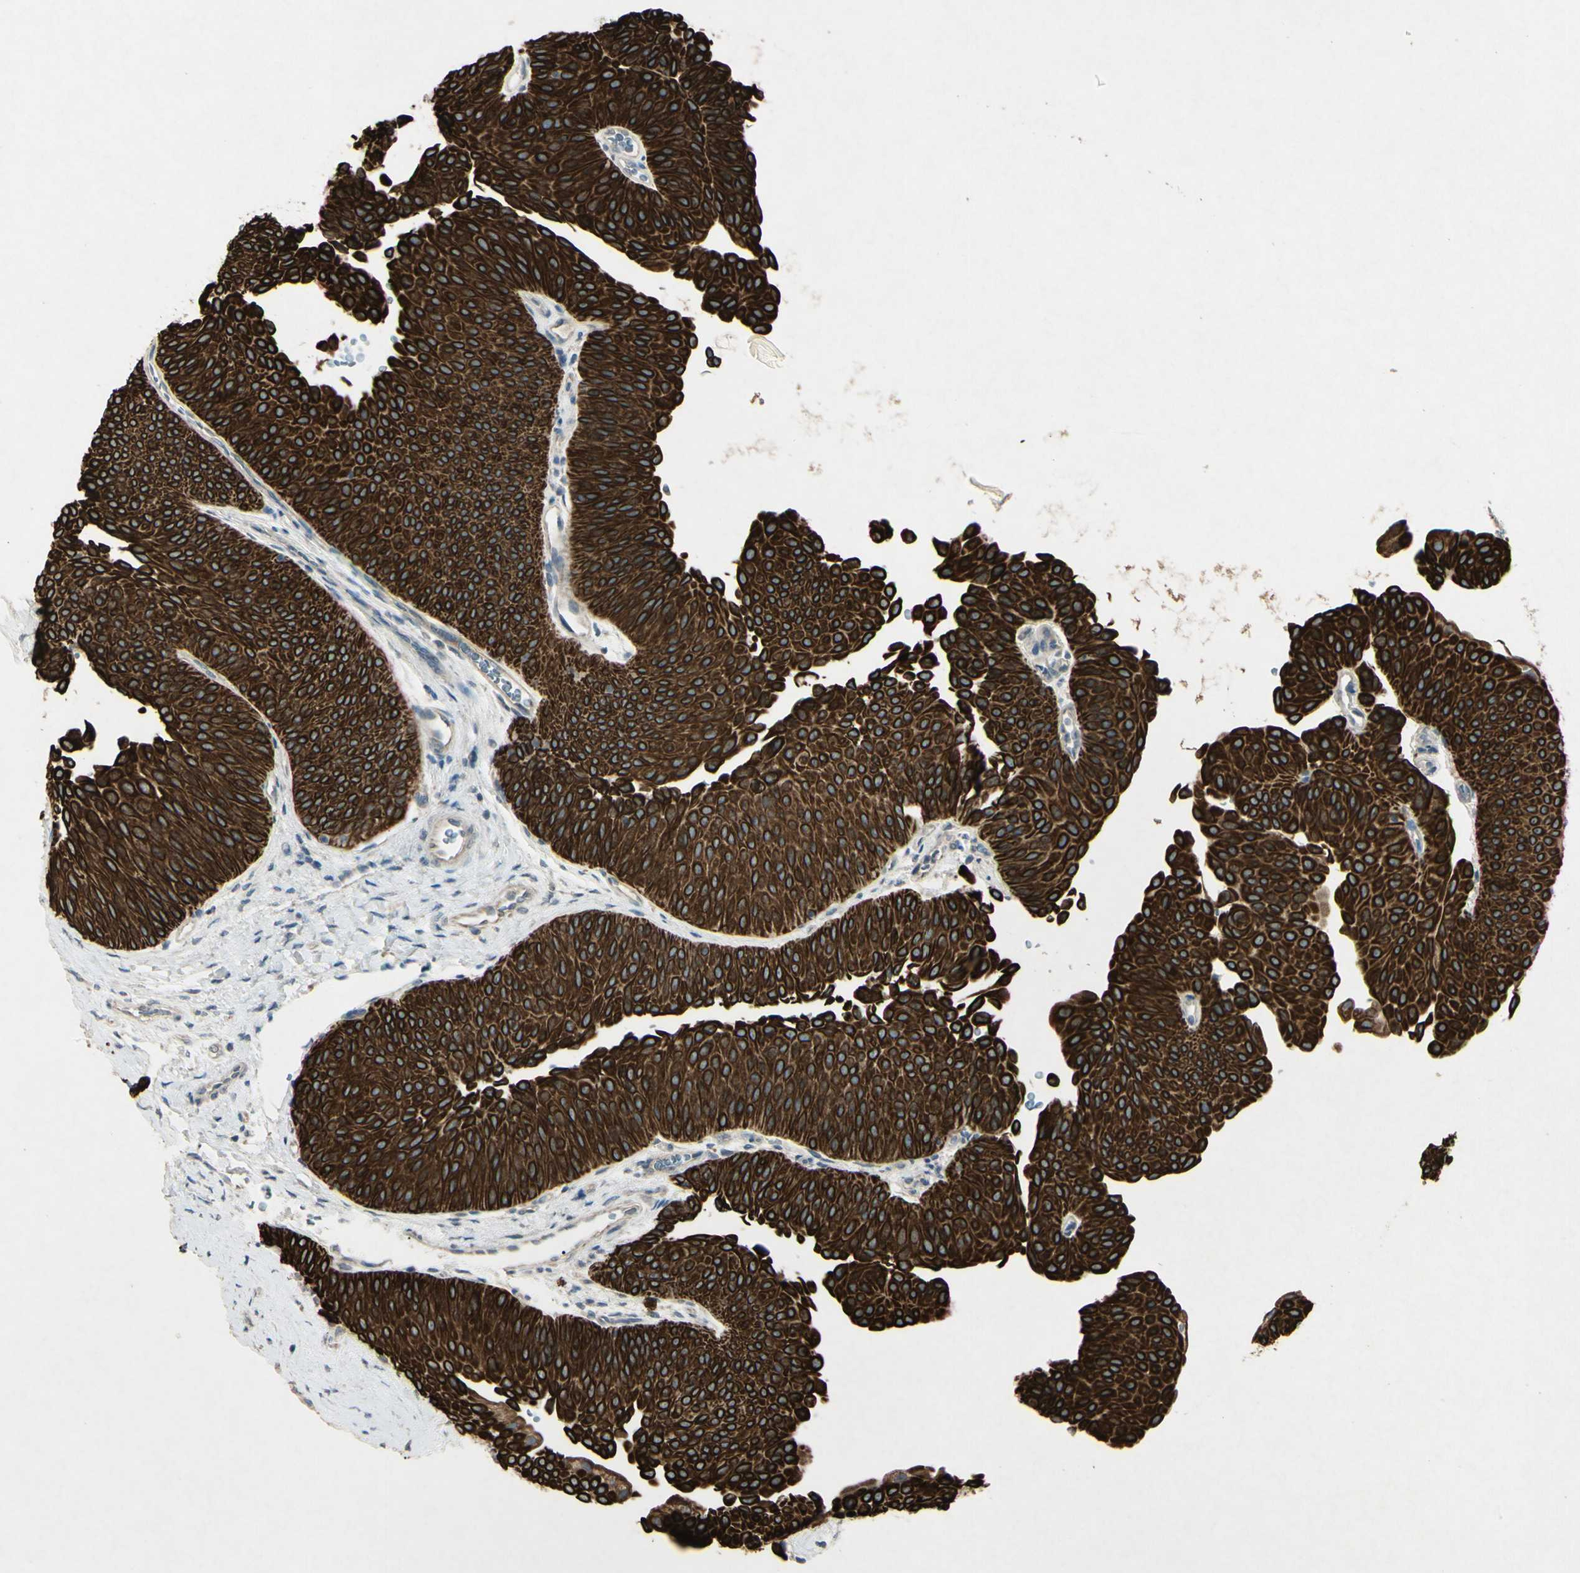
{"staining": {"intensity": "strong", "quantity": ">75%", "location": "cytoplasmic/membranous"}, "tissue": "urothelial cancer", "cell_type": "Tumor cells", "image_type": "cancer", "snomed": [{"axis": "morphology", "description": "Urothelial carcinoma, Low grade"}, {"axis": "topography", "description": "Urinary bladder"}], "caption": "Urothelial cancer tissue reveals strong cytoplasmic/membranous expression in approximately >75% of tumor cells, visualized by immunohistochemistry.", "gene": "TIMM21", "patient": {"sex": "female", "age": 60}}